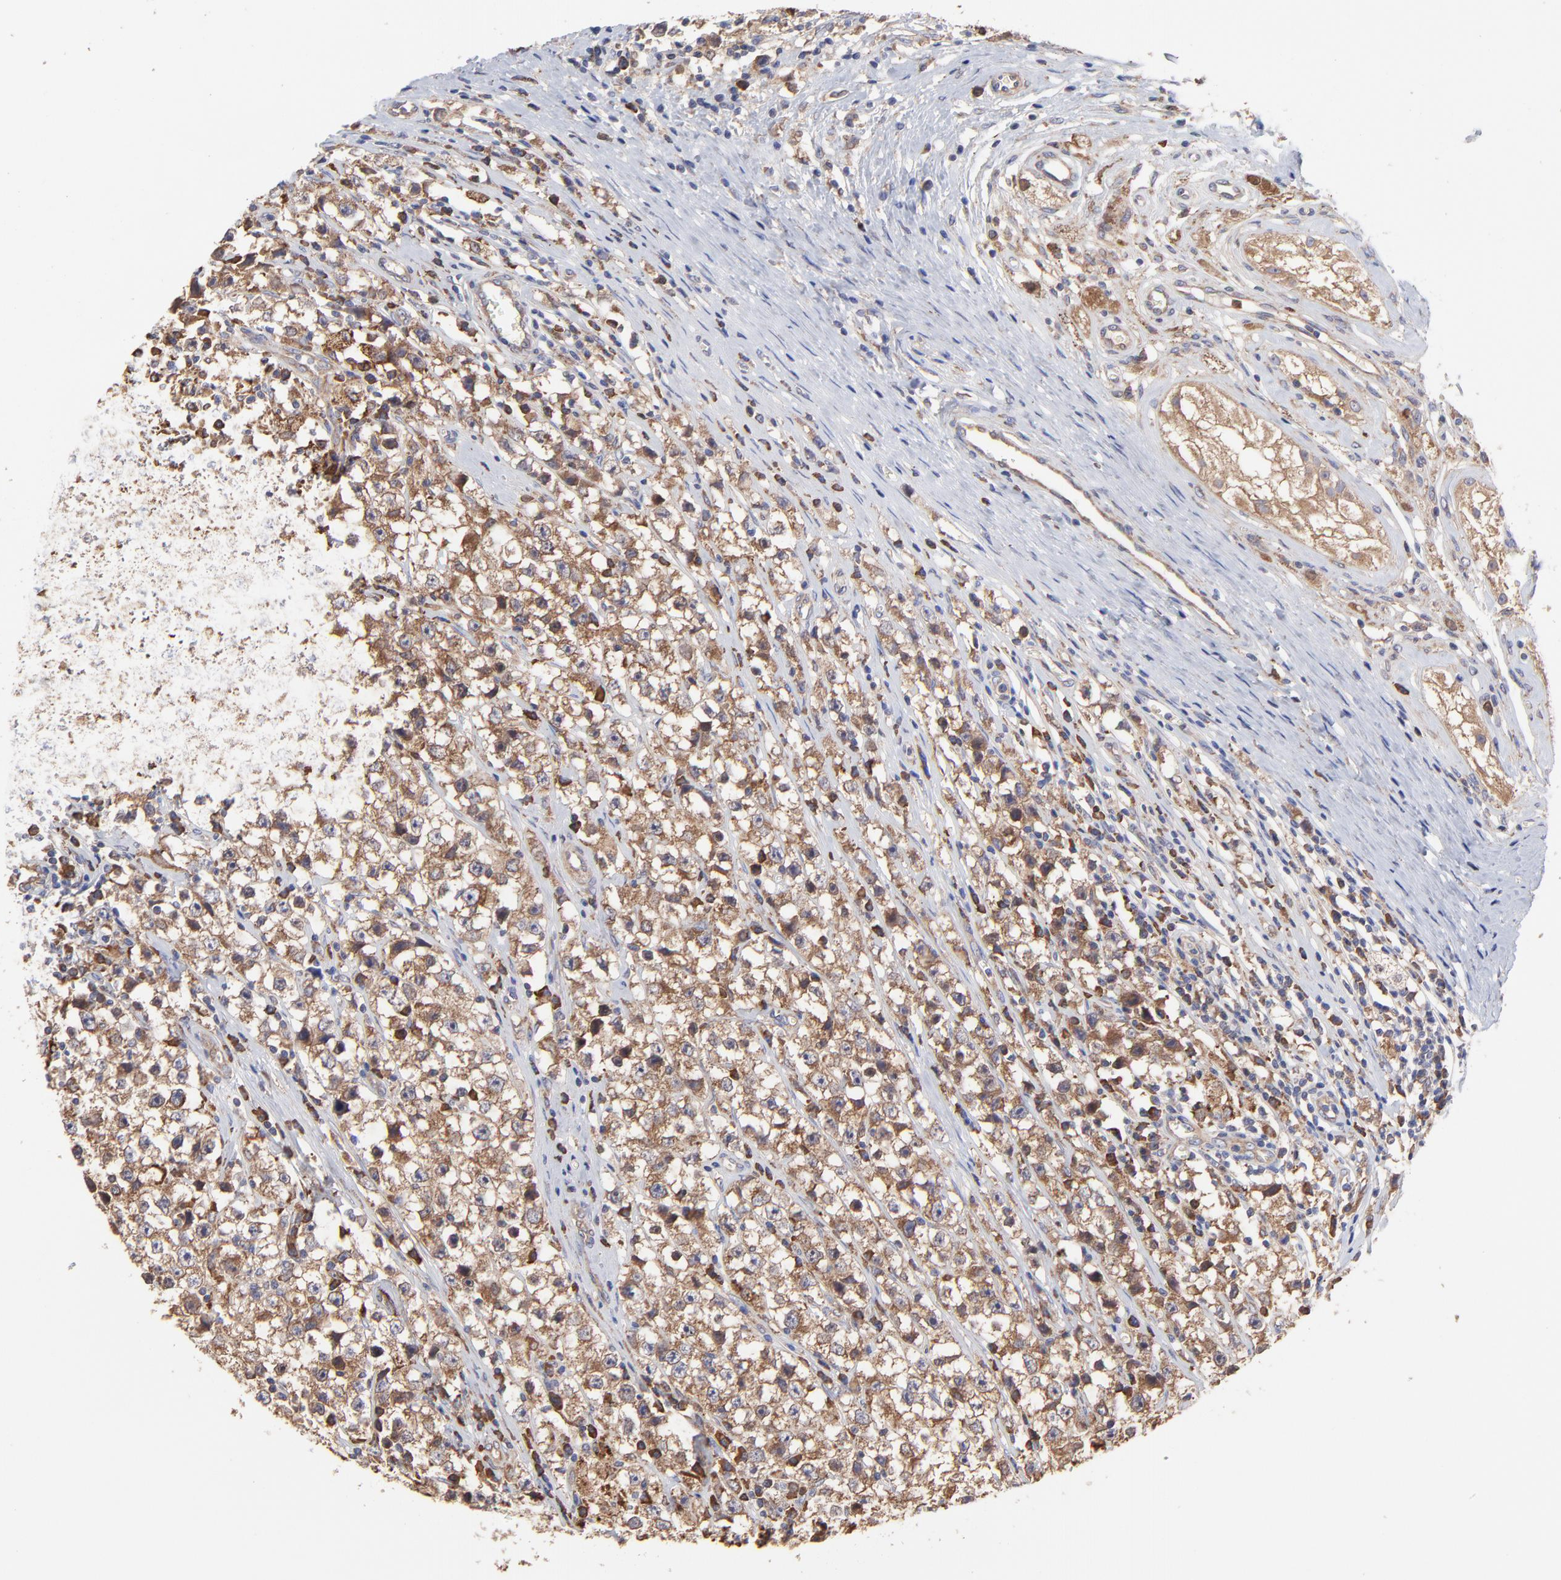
{"staining": {"intensity": "weak", "quantity": ">75%", "location": "cytoplasmic/membranous"}, "tissue": "testis cancer", "cell_type": "Tumor cells", "image_type": "cancer", "snomed": [{"axis": "morphology", "description": "Seminoma, NOS"}, {"axis": "topography", "description": "Testis"}], "caption": "IHC photomicrograph of human testis cancer stained for a protein (brown), which displays low levels of weak cytoplasmic/membranous expression in approximately >75% of tumor cells.", "gene": "PFKM", "patient": {"sex": "male", "age": 35}}